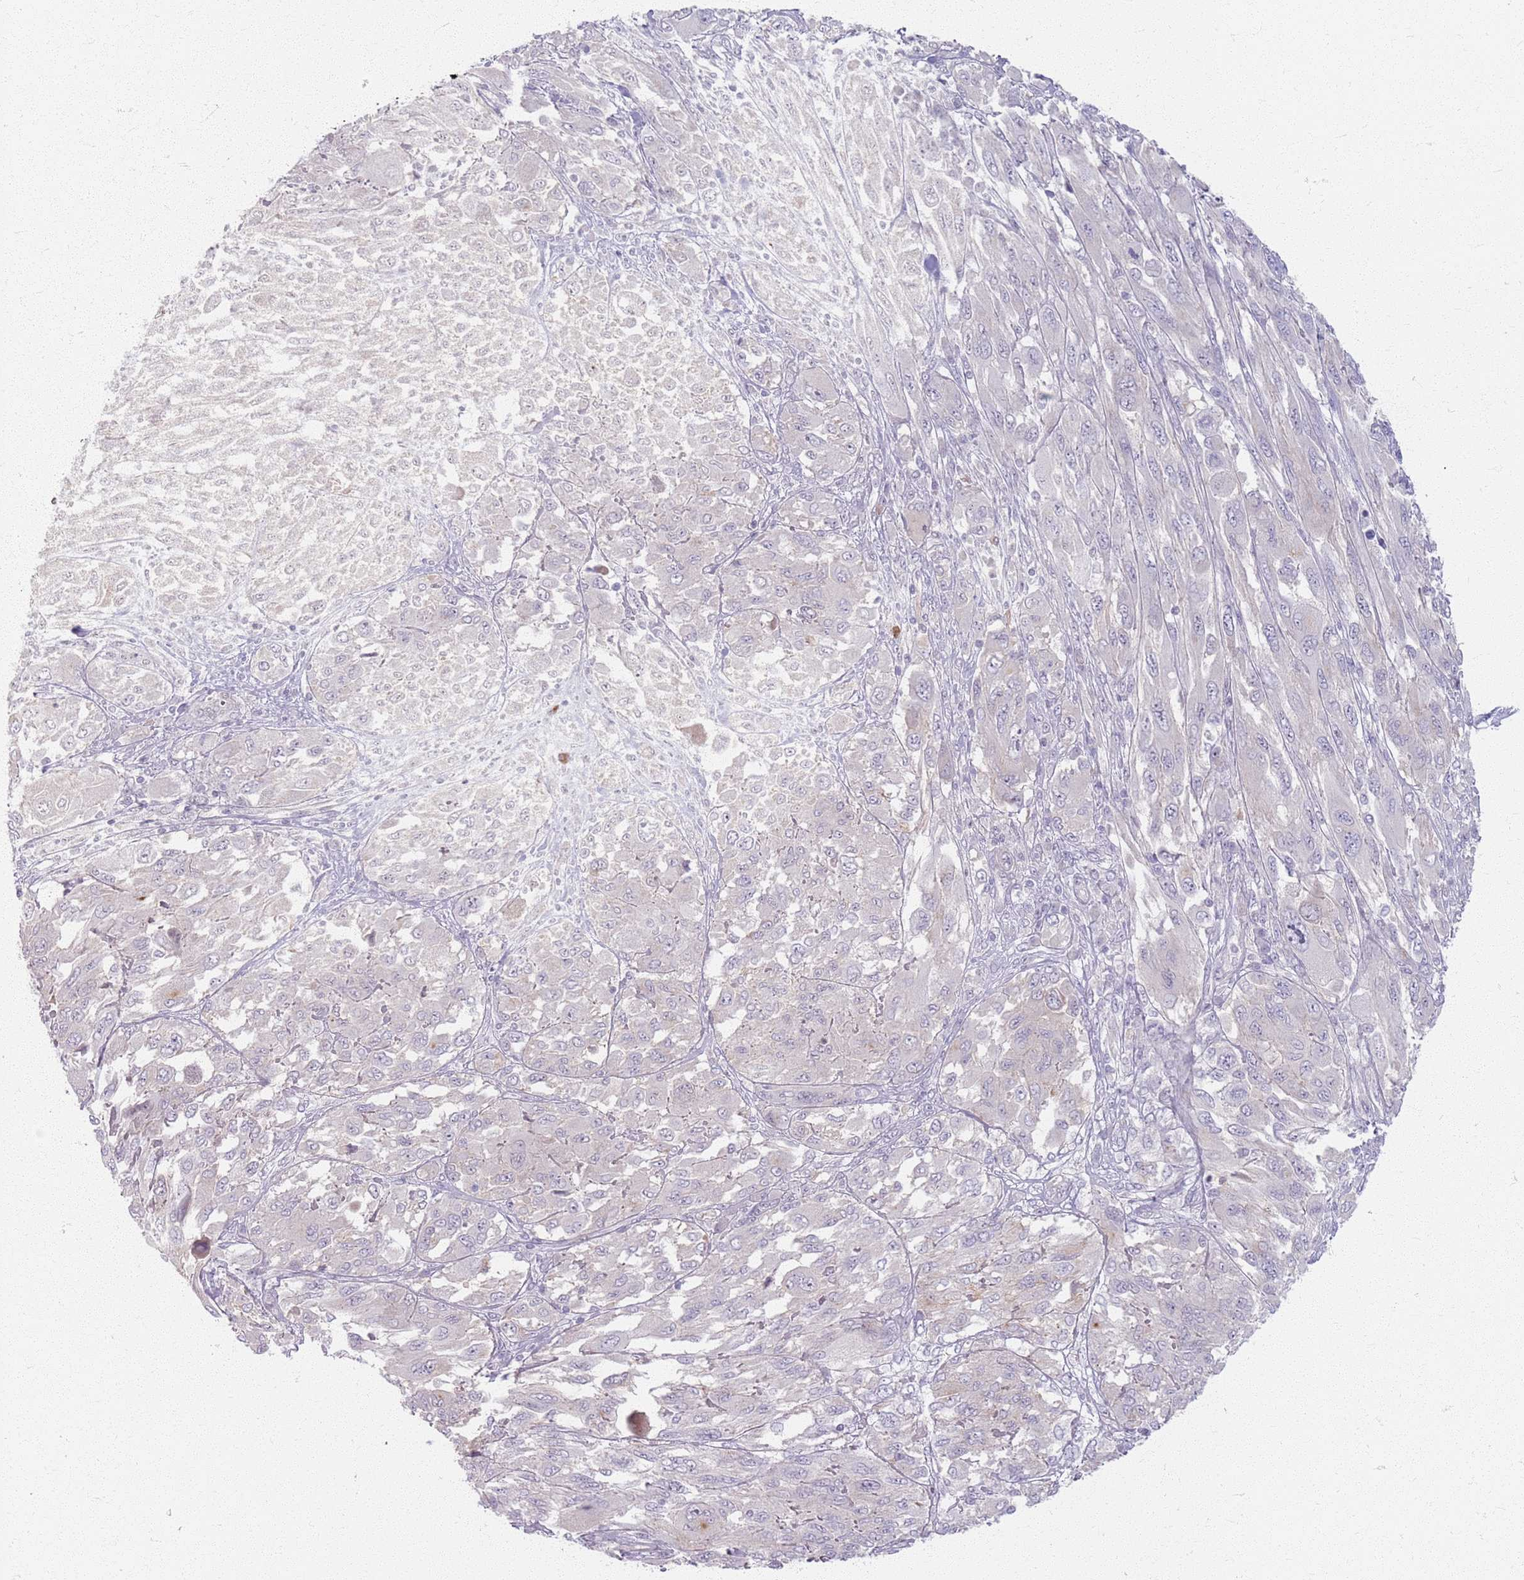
{"staining": {"intensity": "negative", "quantity": "none", "location": "none"}, "tissue": "melanoma", "cell_type": "Tumor cells", "image_type": "cancer", "snomed": [{"axis": "morphology", "description": "Malignant melanoma, NOS"}, {"axis": "topography", "description": "Skin"}], "caption": "An IHC micrograph of melanoma is shown. There is no staining in tumor cells of melanoma. (IHC, brightfield microscopy, high magnification).", "gene": "CRIPT", "patient": {"sex": "female", "age": 91}}